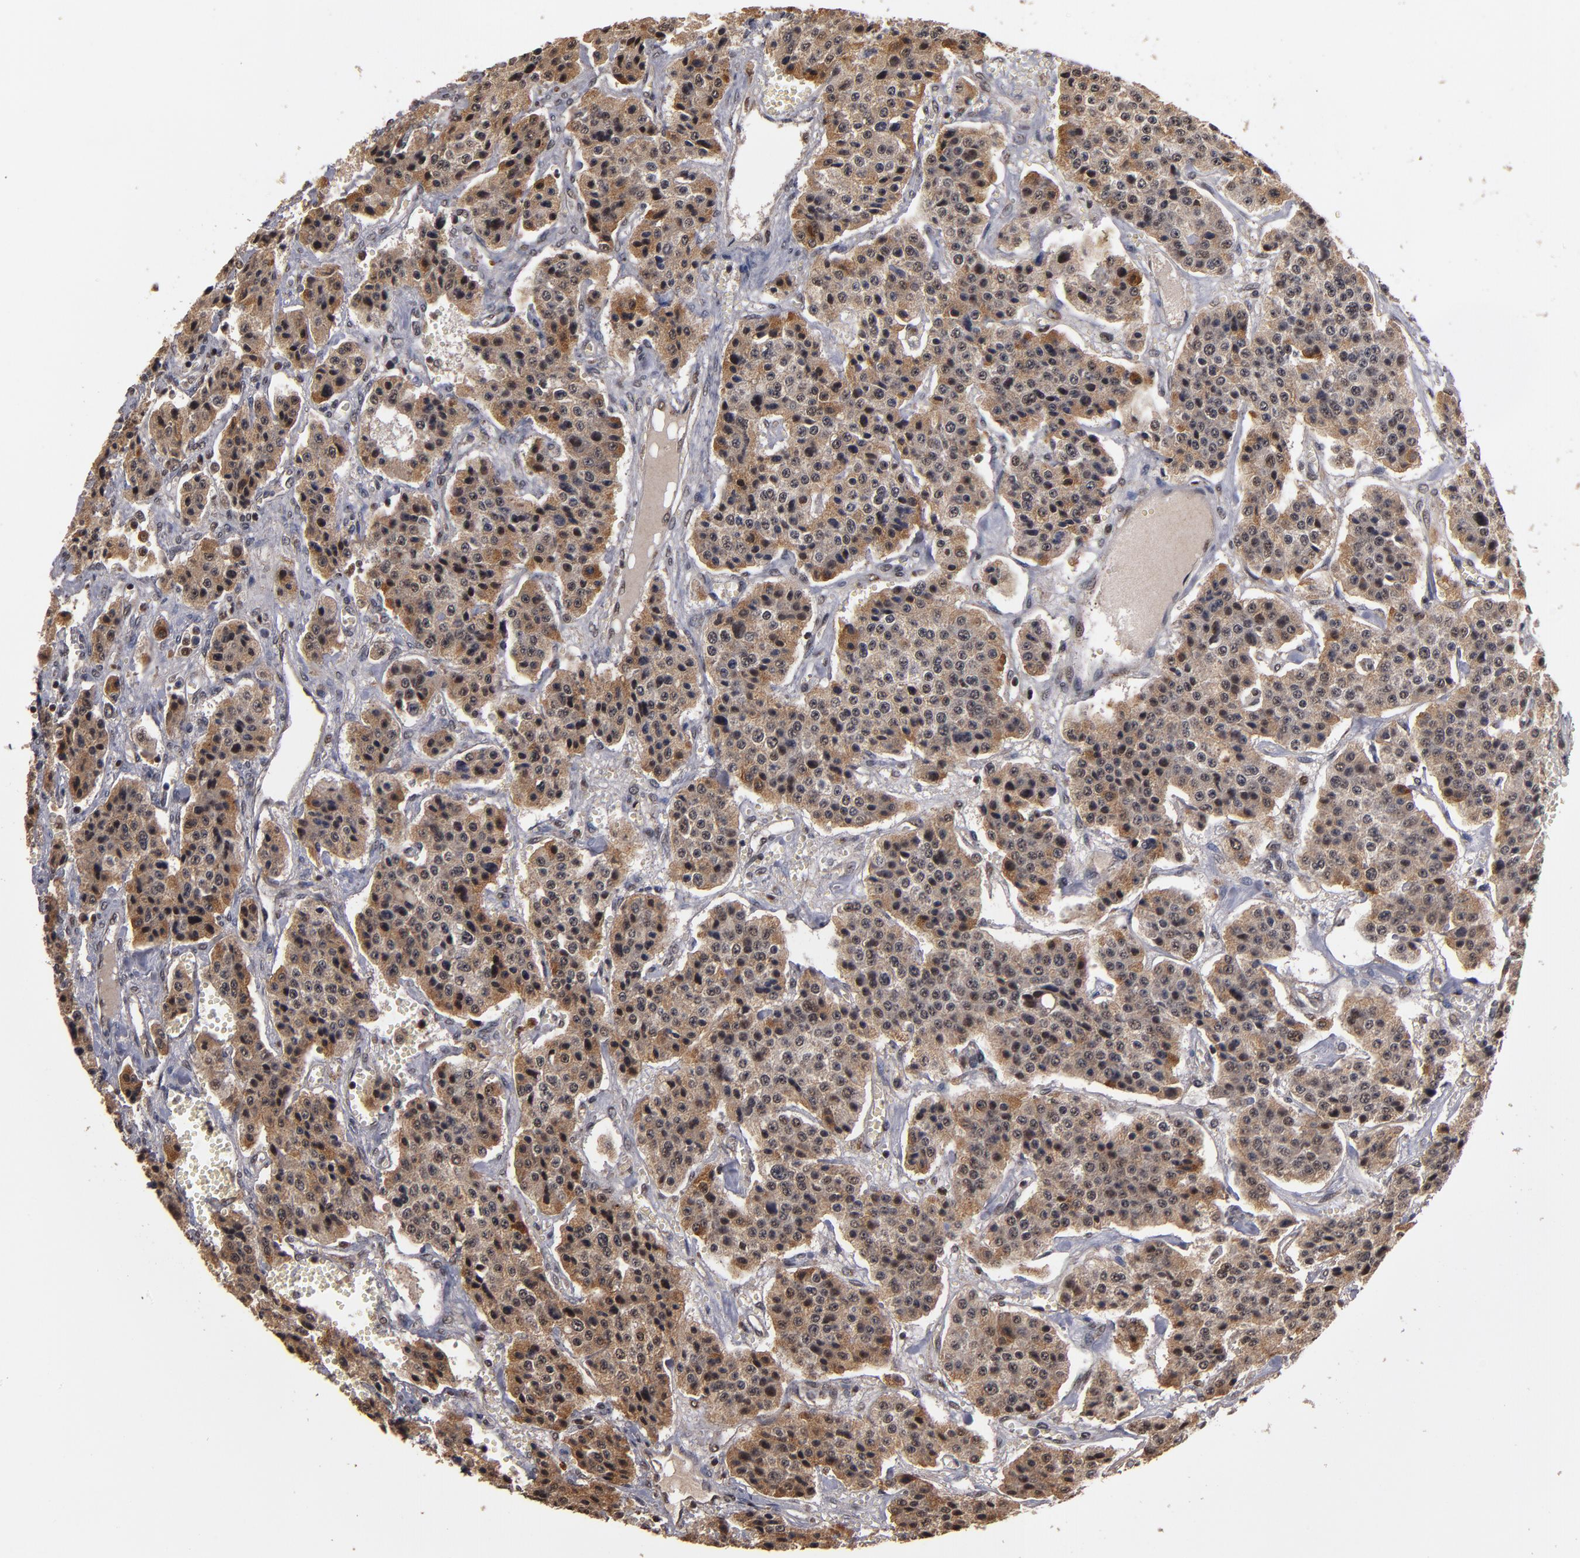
{"staining": {"intensity": "moderate", "quantity": ">75%", "location": "cytoplasmic/membranous"}, "tissue": "carcinoid", "cell_type": "Tumor cells", "image_type": "cancer", "snomed": [{"axis": "morphology", "description": "Carcinoid, malignant, NOS"}, {"axis": "topography", "description": "Small intestine"}], "caption": "Malignant carcinoid stained for a protein (brown) shows moderate cytoplasmic/membranous positive staining in about >75% of tumor cells.", "gene": "SNW1", "patient": {"sex": "male", "age": 52}}